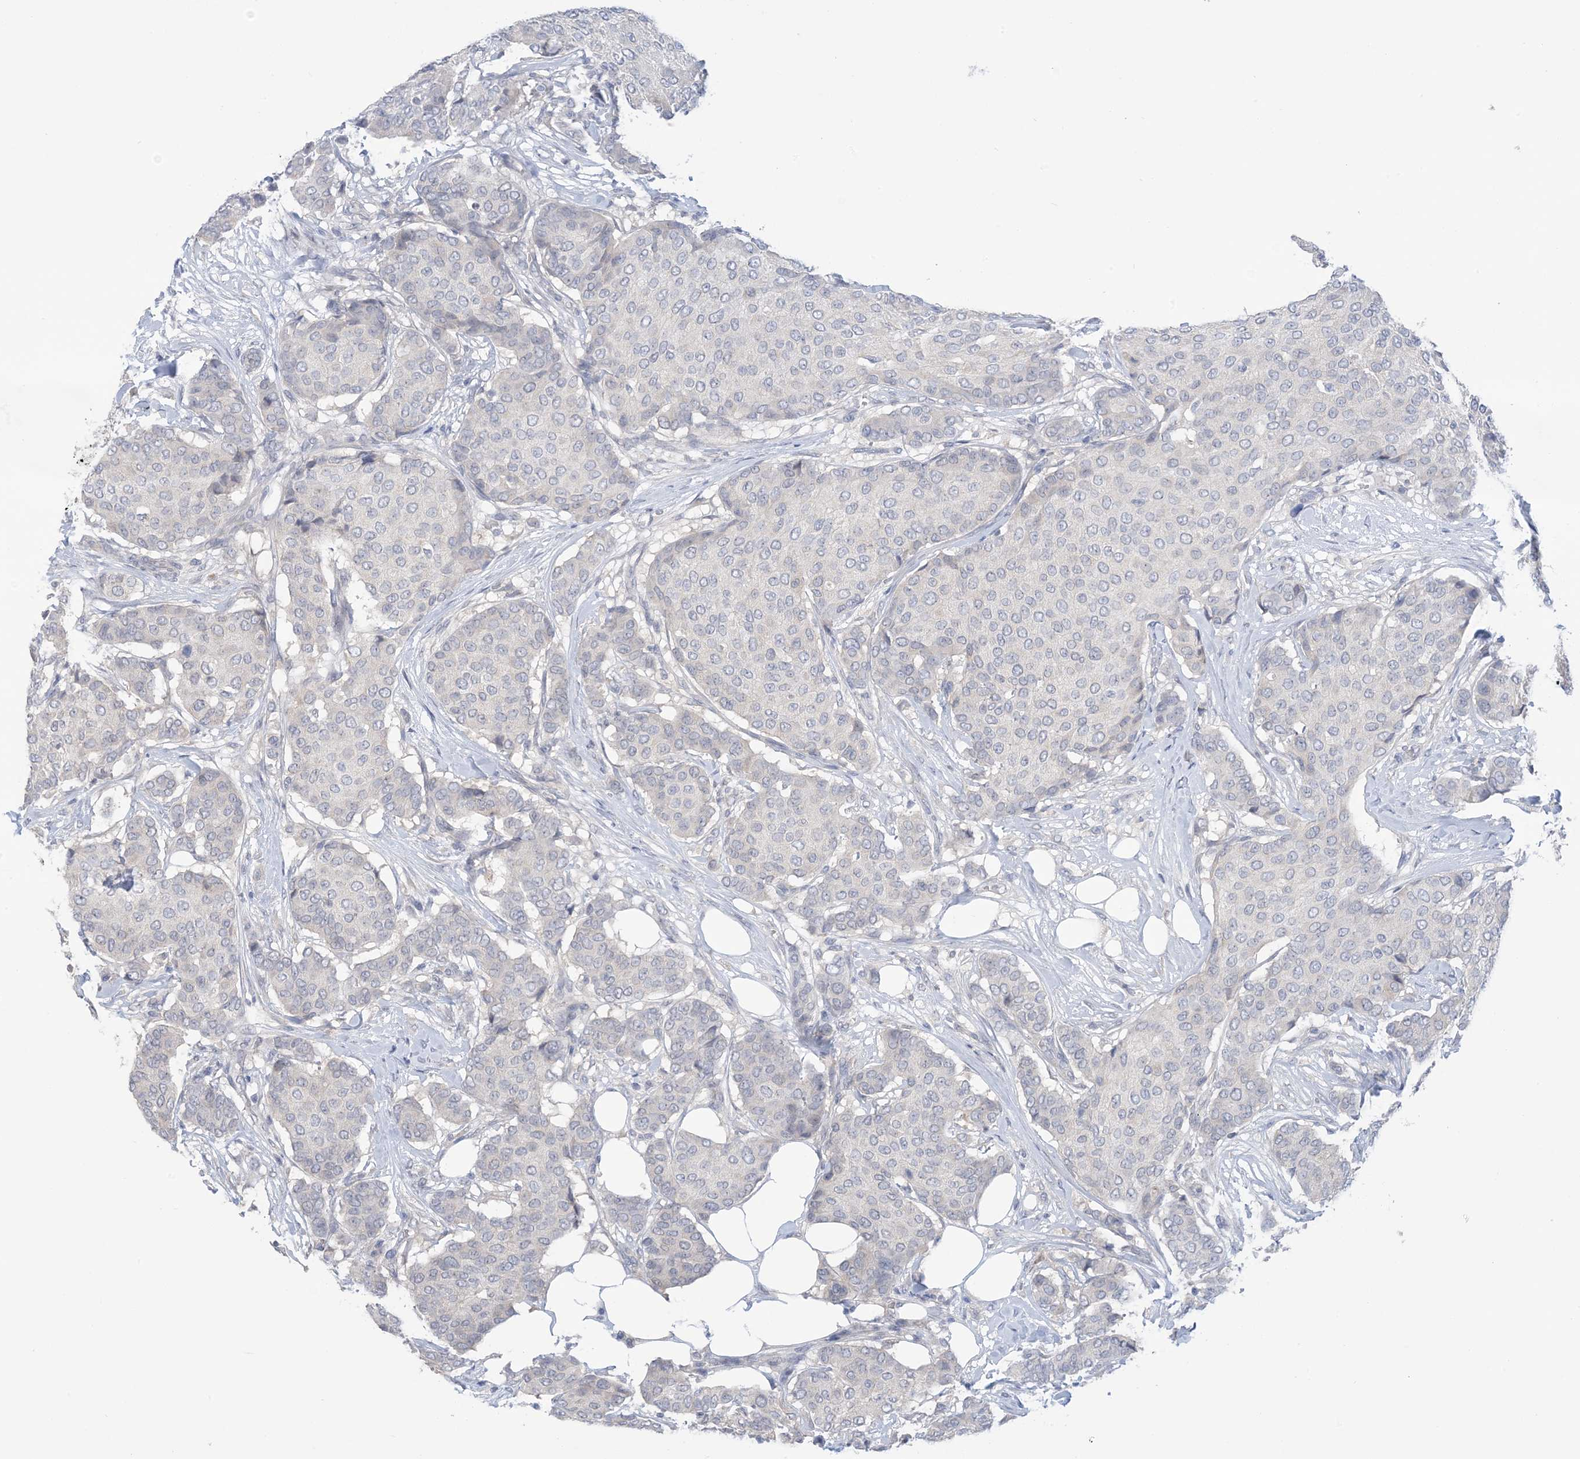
{"staining": {"intensity": "negative", "quantity": "none", "location": "none"}, "tissue": "breast cancer", "cell_type": "Tumor cells", "image_type": "cancer", "snomed": [{"axis": "morphology", "description": "Duct carcinoma"}, {"axis": "topography", "description": "Breast"}], "caption": "Infiltrating ductal carcinoma (breast) was stained to show a protein in brown. There is no significant staining in tumor cells.", "gene": "TTYH1", "patient": {"sex": "female", "age": 75}}